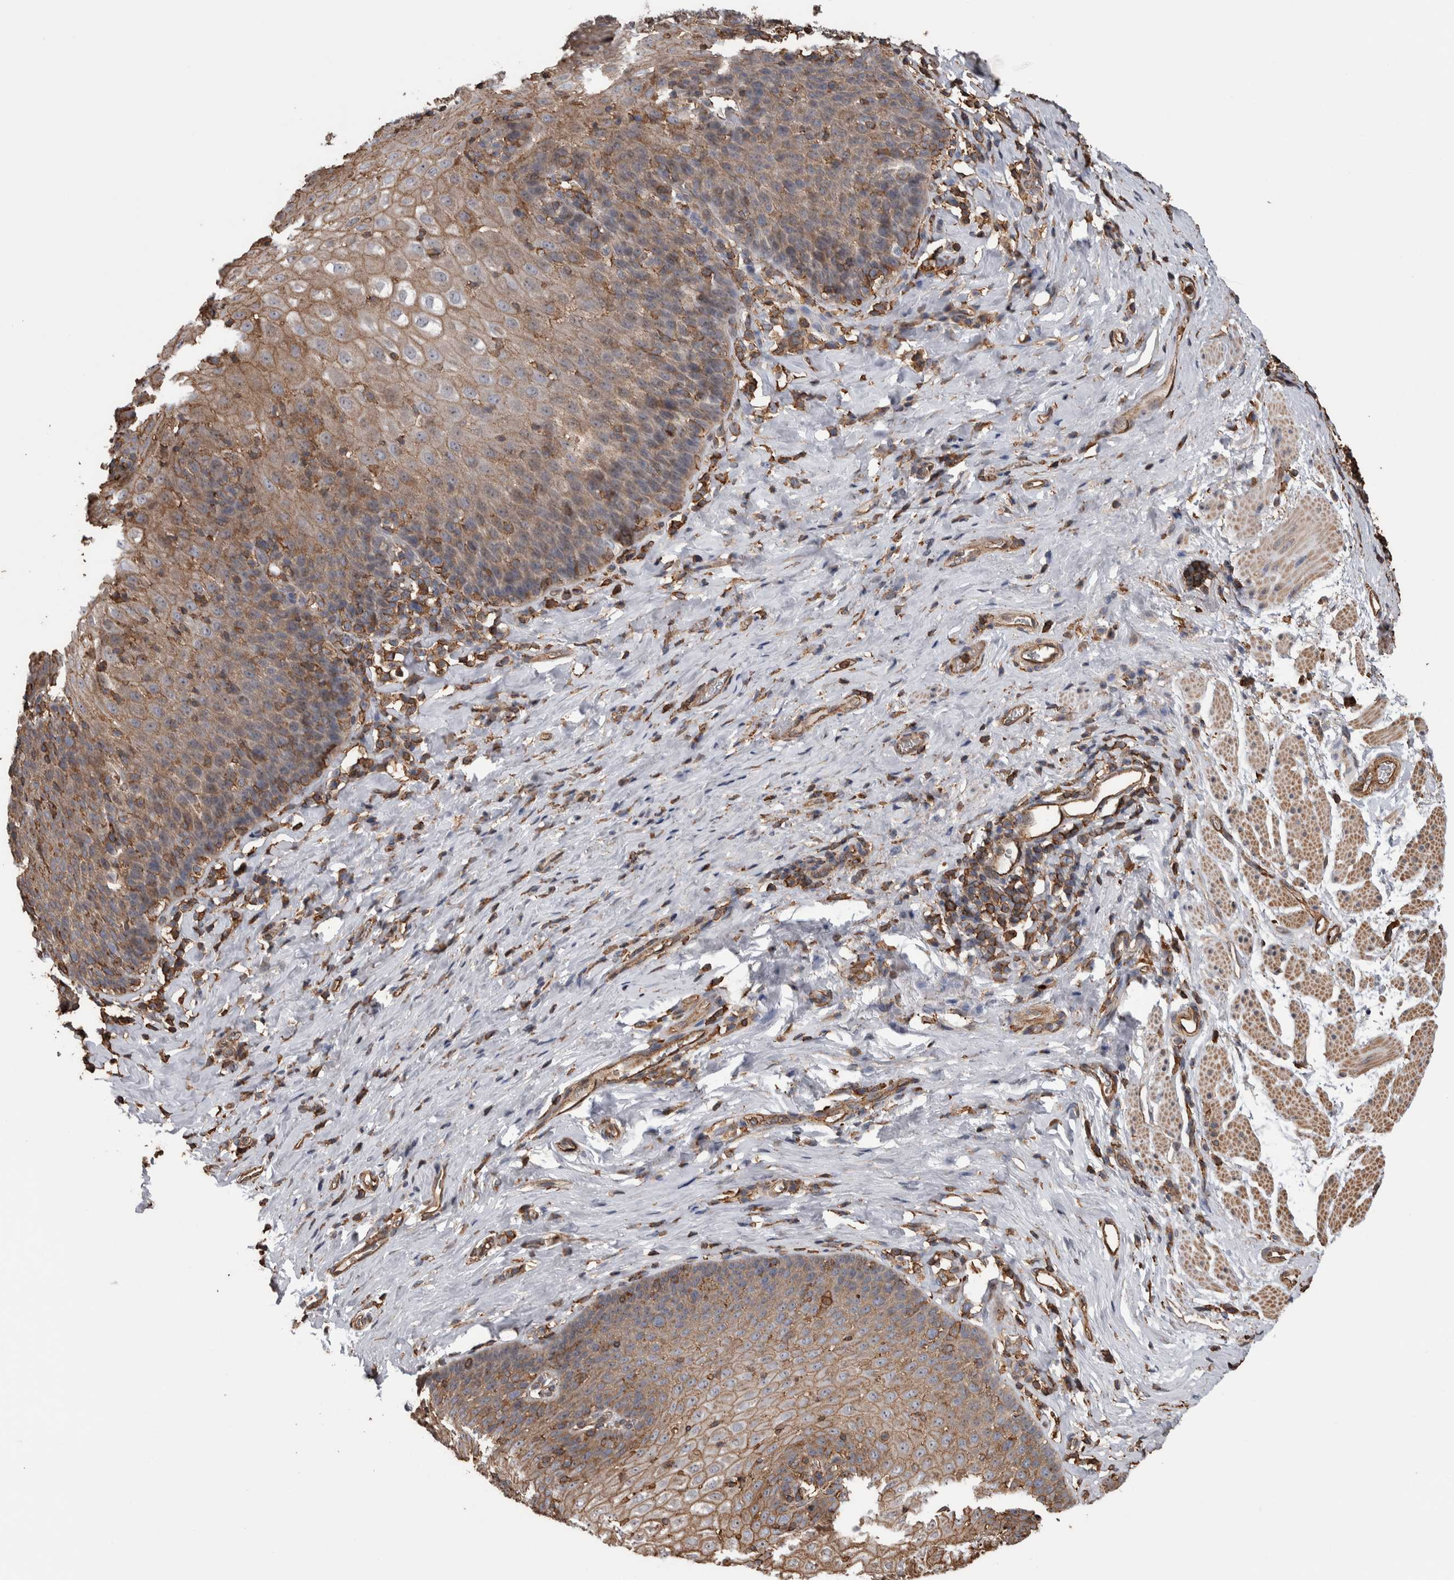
{"staining": {"intensity": "moderate", "quantity": "25%-75%", "location": "cytoplasmic/membranous"}, "tissue": "esophagus", "cell_type": "Squamous epithelial cells", "image_type": "normal", "snomed": [{"axis": "morphology", "description": "Normal tissue, NOS"}, {"axis": "topography", "description": "Esophagus"}], "caption": "Immunohistochemical staining of benign esophagus demonstrates 25%-75% levels of moderate cytoplasmic/membranous protein positivity in approximately 25%-75% of squamous epithelial cells.", "gene": "ENPP2", "patient": {"sex": "female", "age": 61}}